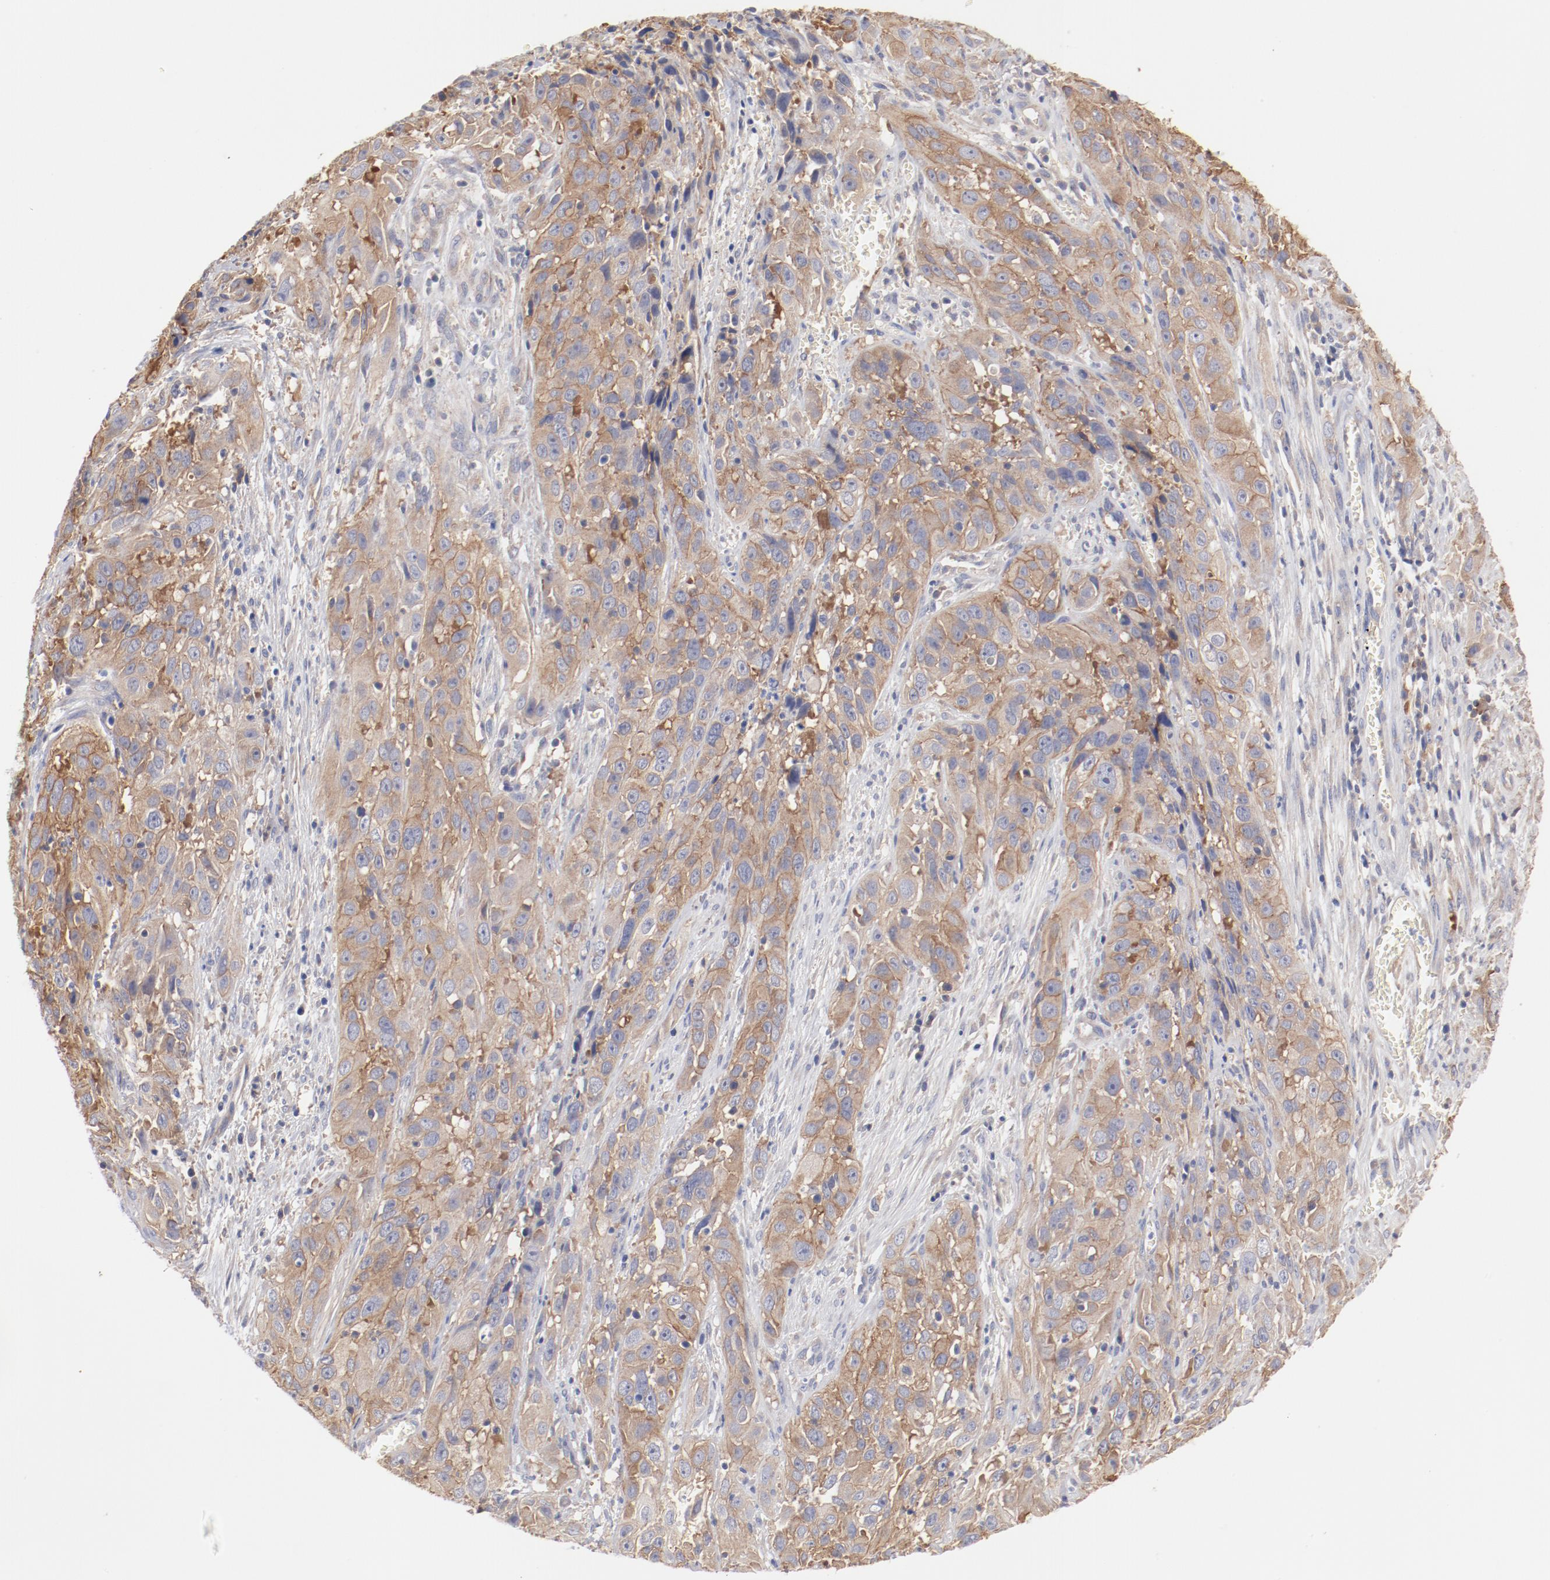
{"staining": {"intensity": "moderate", "quantity": ">75%", "location": "cytoplasmic/membranous"}, "tissue": "cervical cancer", "cell_type": "Tumor cells", "image_type": "cancer", "snomed": [{"axis": "morphology", "description": "Squamous cell carcinoma, NOS"}, {"axis": "topography", "description": "Cervix"}], "caption": "Squamous cell carcinoma (cervical) stained for a protein (brown) demonstrates moderate cytoplasmic/membranous positive expression in about >75% of tumor cells.", "gene": "SETD3", "patient": {"sex": "female", "age": 32}}